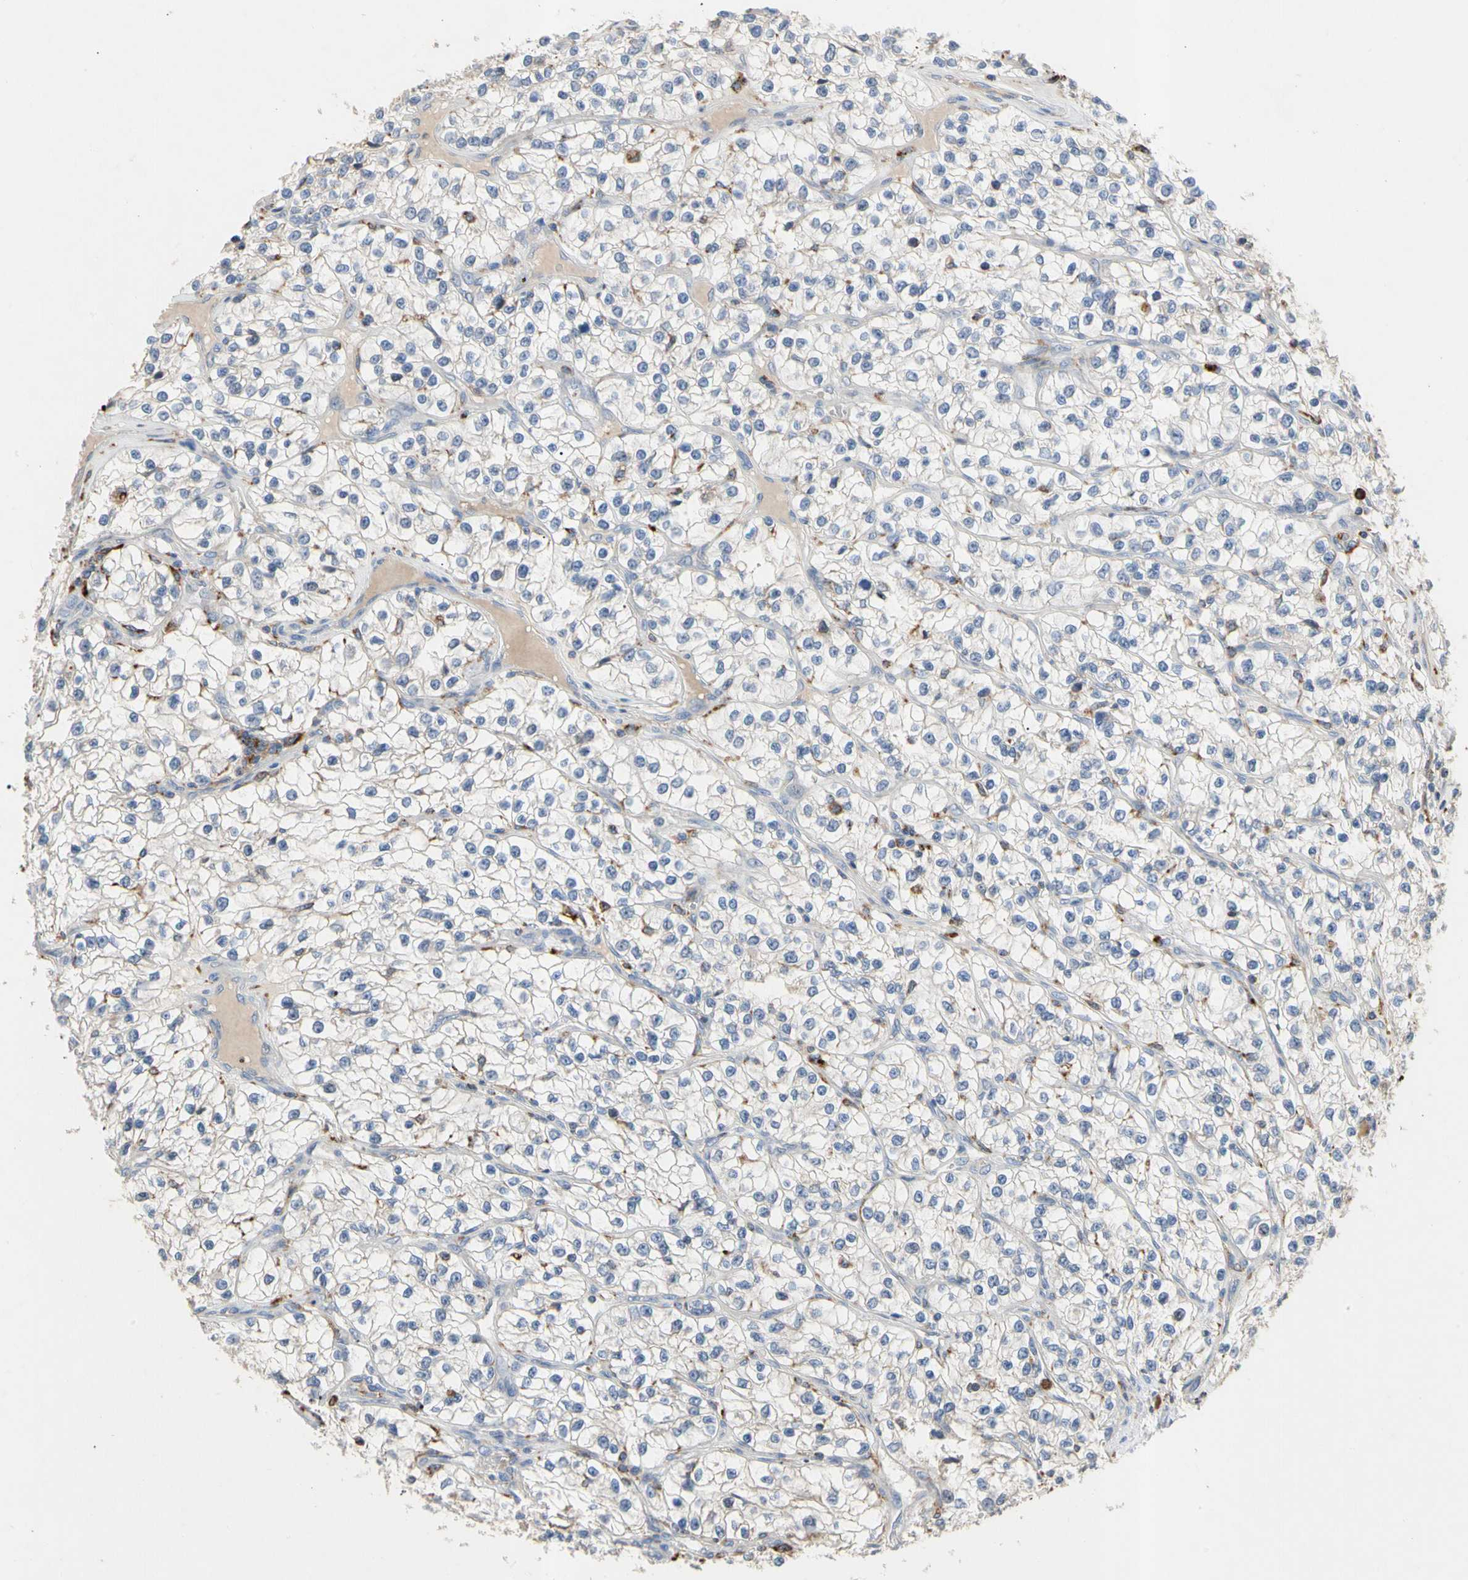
{"staining": {"intensity": "negative", "quantity": "none", "location": "none"}, "tissue": "renal cancer", "cell_type": "Tumor cells", "image_type": "cancer", "snomed": [{"axis": "morphology", "description": "Adenocarcinoma, NOS"}, {"axis": "topography", "description": "Kidney"}], "caption": "Immunohistochemical staining of human renal cancer (adenocarcinoma) reveals no significant positivity in tumor cells.", "gene": "ADA2", "patient": {"sex": "female", "age": 57}}